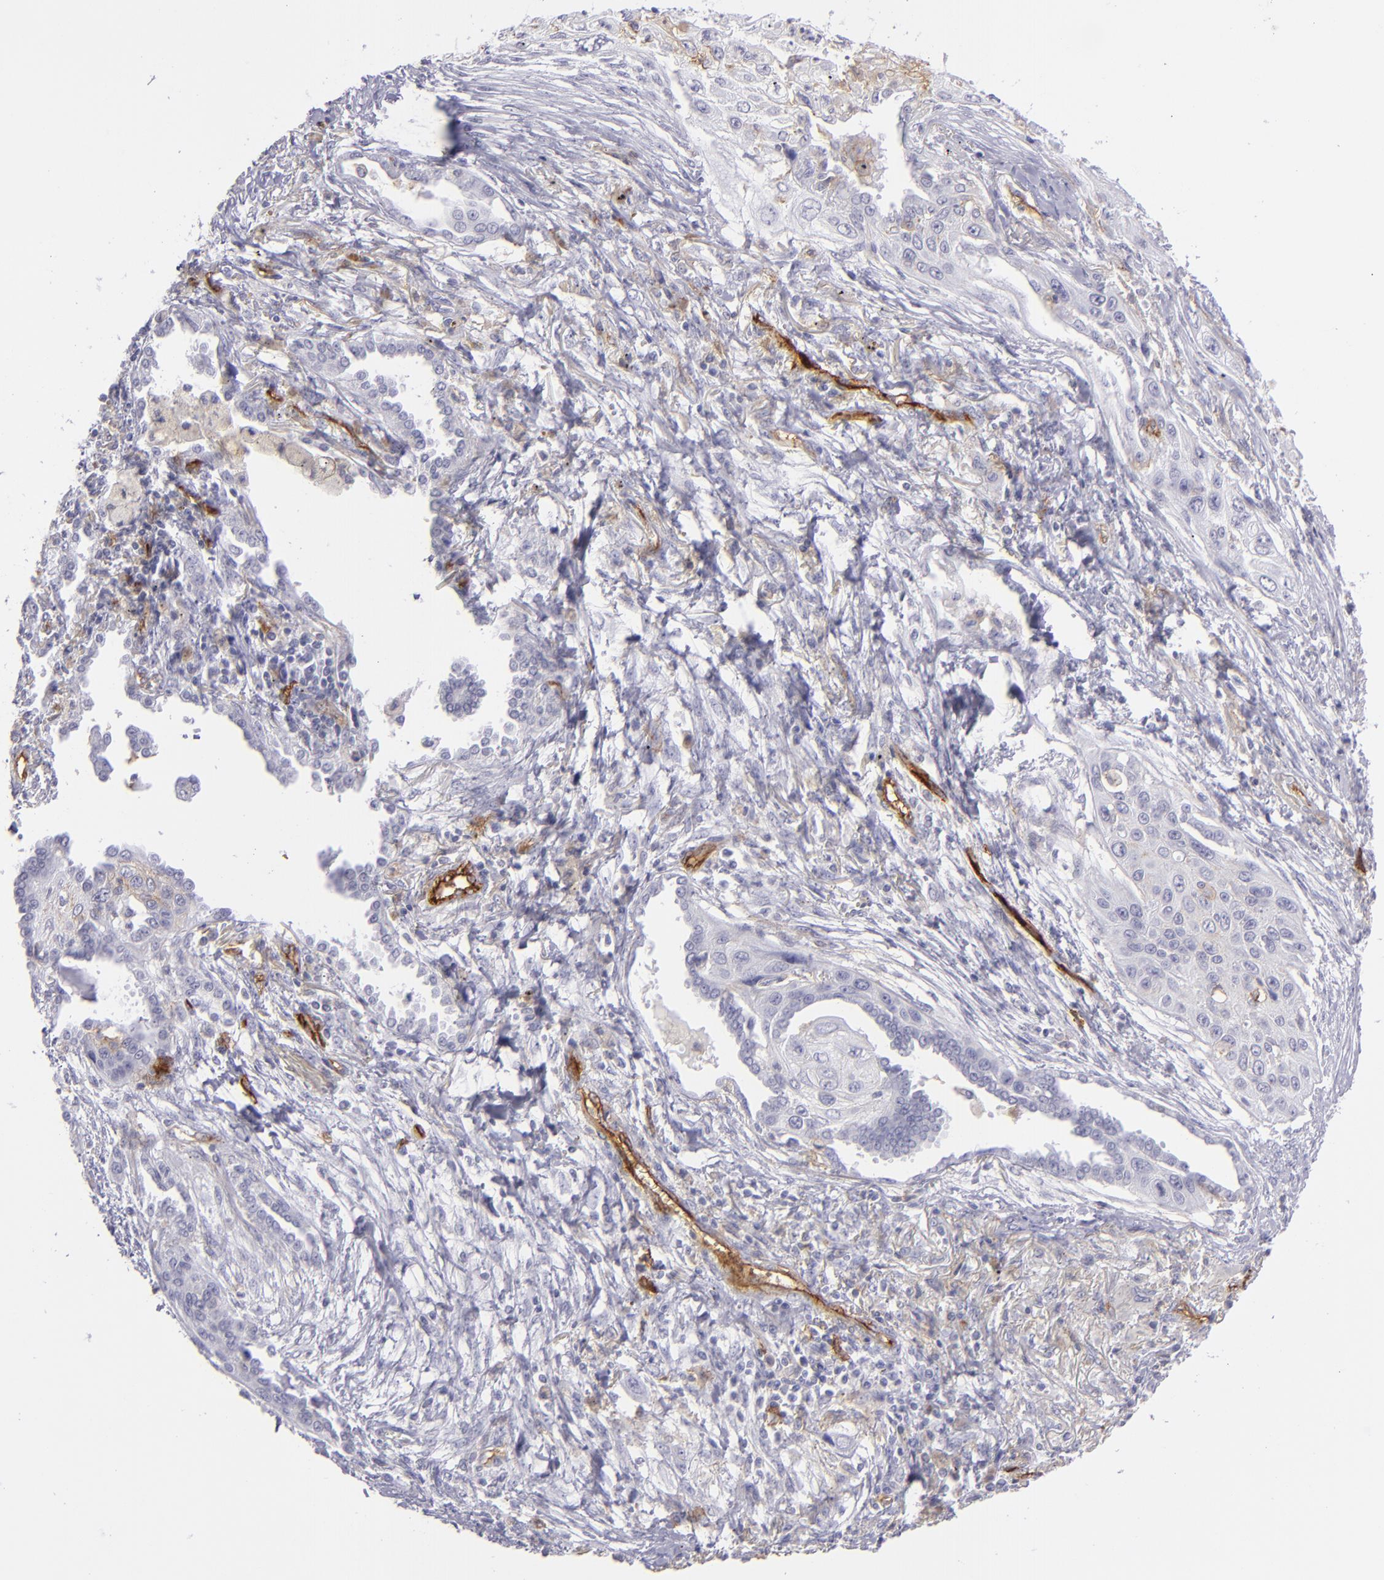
{"staining": {"intensity": "negative", "quantity": "none", "location": "none"}, "tissue": "lung cancer", "cell_type": "Tumor cells", "image_type": "cancer", "snomed": [{"axis": "morphology", "description": "Squamous cell carcinoma, NOS"}, {"axis": "topography", "description": "Lung"}], "caption": "This is a photomicrograph of immunohistochemistry staining of lung cancer, which shows no expression in tumor cells.", "gene": "THBD", "patient": {"sex": "male", "age": 71}}